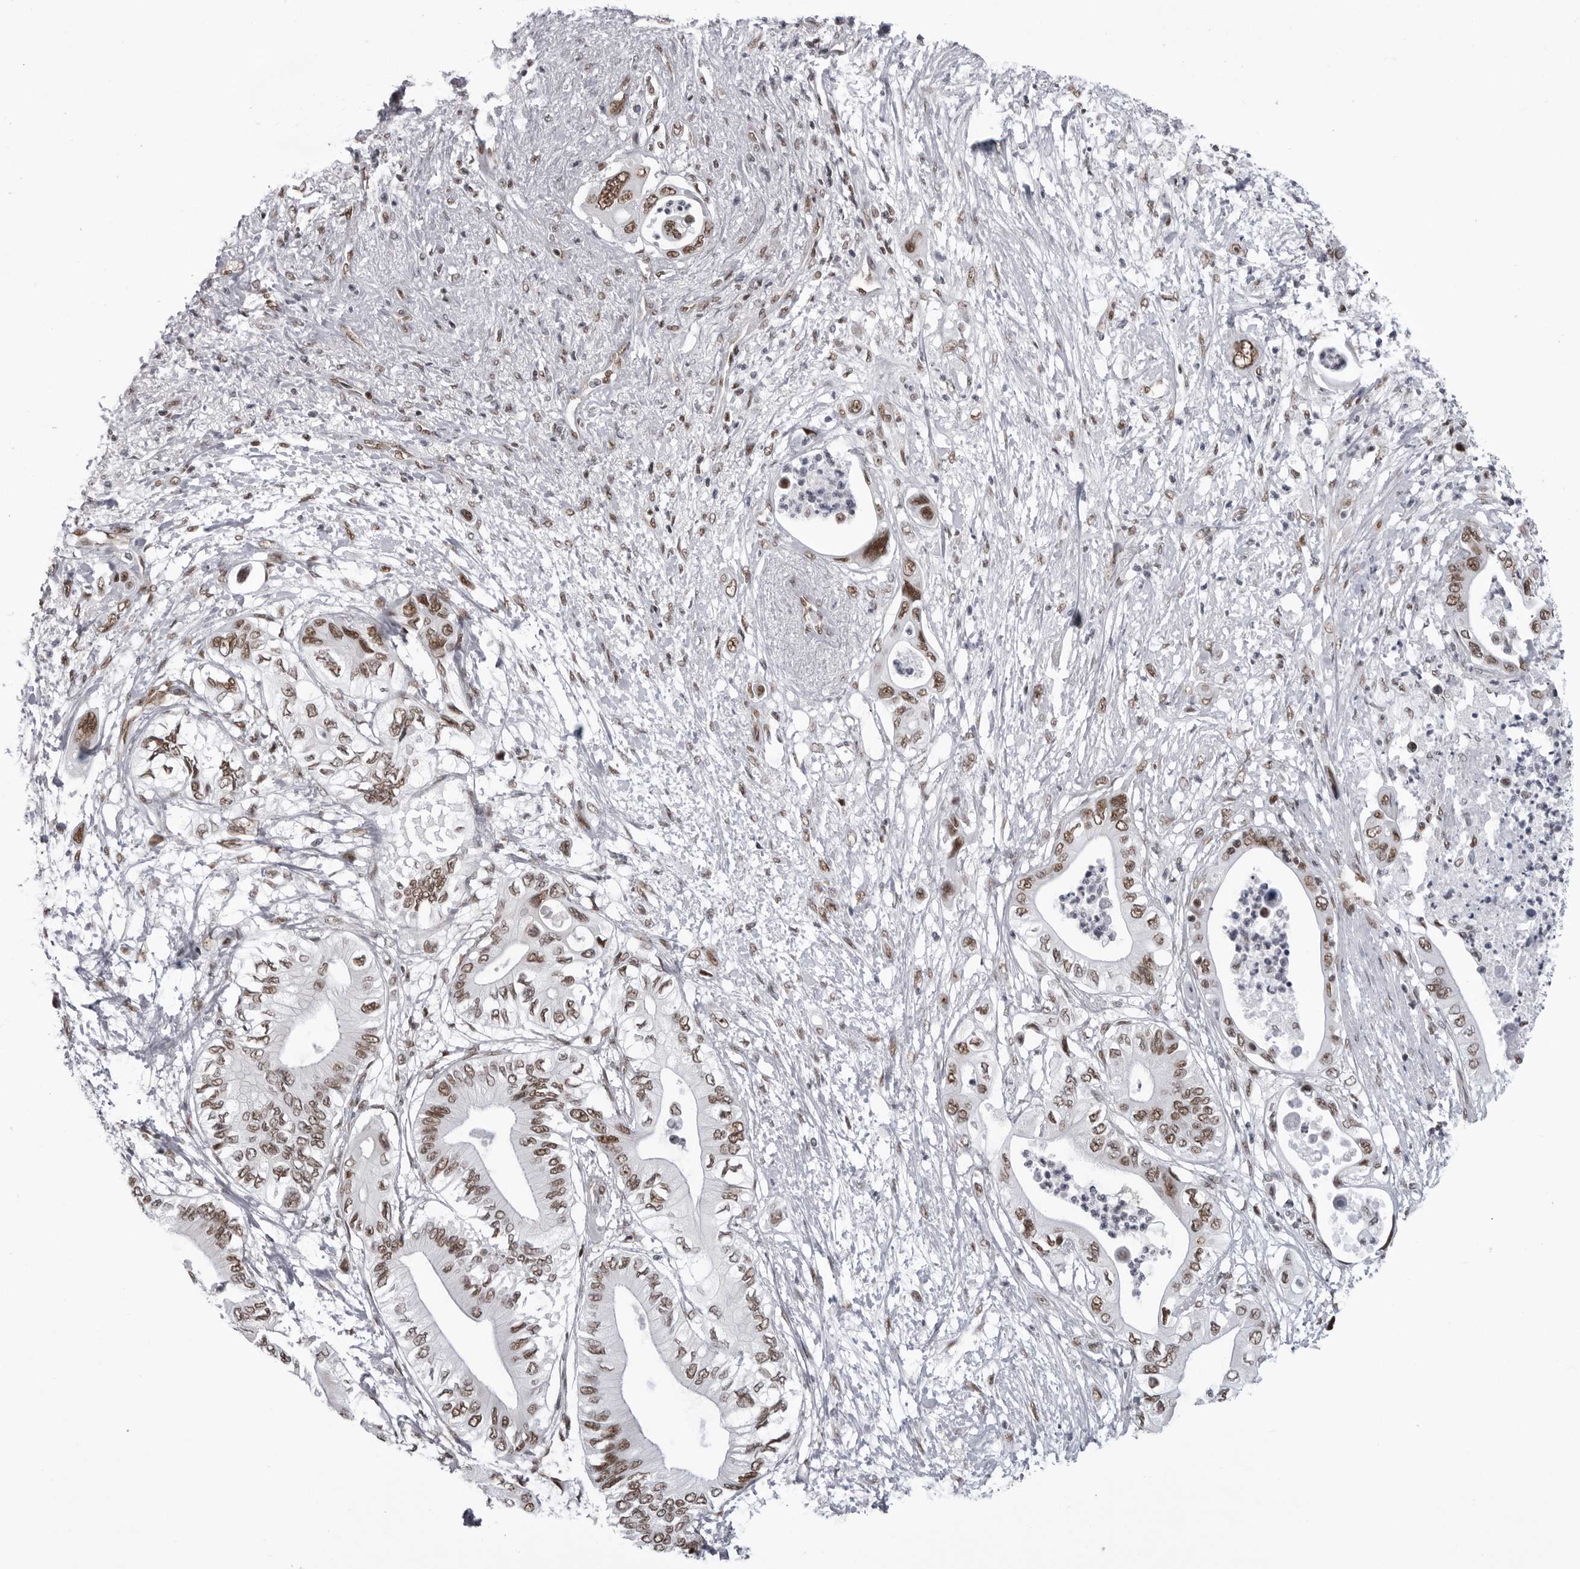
{"staining": {"intensity": "moderate", "quantity": ">75%", "location": "nuclear"}, "tissue": "pancreatic cancer", "cell_type": "Tumor cells", "image_type": "cancer", "snomed": [{"axis": "morphology", "description": "Adenocarcinoma, NOS"}, {"axis": "topography", "description": "Pancreas"}], "caption": "Protein staining shows moderate nuclear positivity in about >75% of tumor cells in pancreatic cancer.", "gene": "RNF26", "patient": {"sex": "male", "age": 66}}